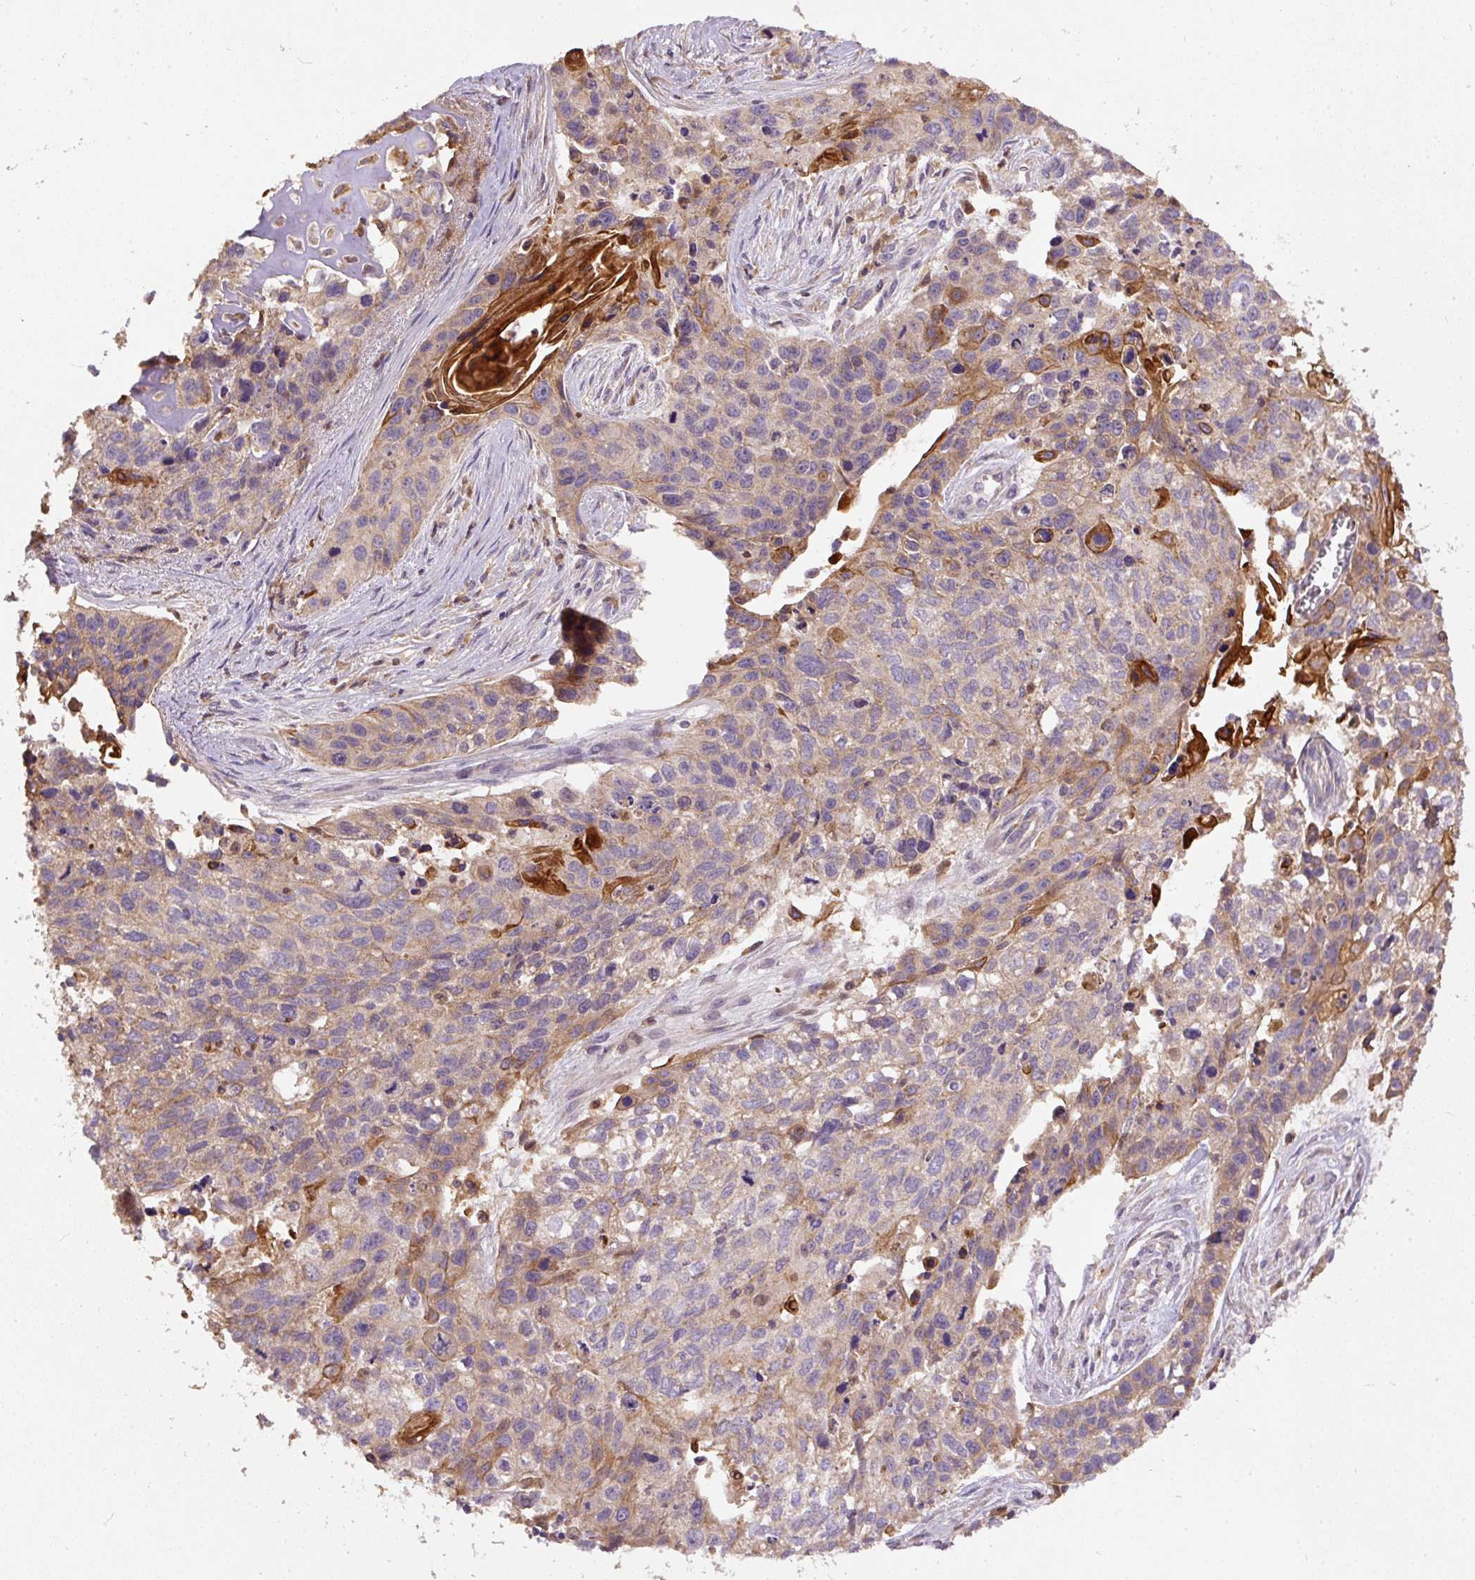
{"staining": {"intensity": "weak", "quantity": "<25%", "location": "cytoplasmic/membranous"}, "tissue": "lung cancer", "cell_type": "Tumor cells", "image_type": "cancer", "snomed": [{"axis": "morphology", "description": "Squamous cell carcinoma, NOS"}, {"axis": "topography", "description": "Lung"}], "caption": "Photomicrograph shows no significant protein staining in tumor cells of lung cancer.", "gene": "DAPK1", "patient": {"sex": "male", "age": 74}}